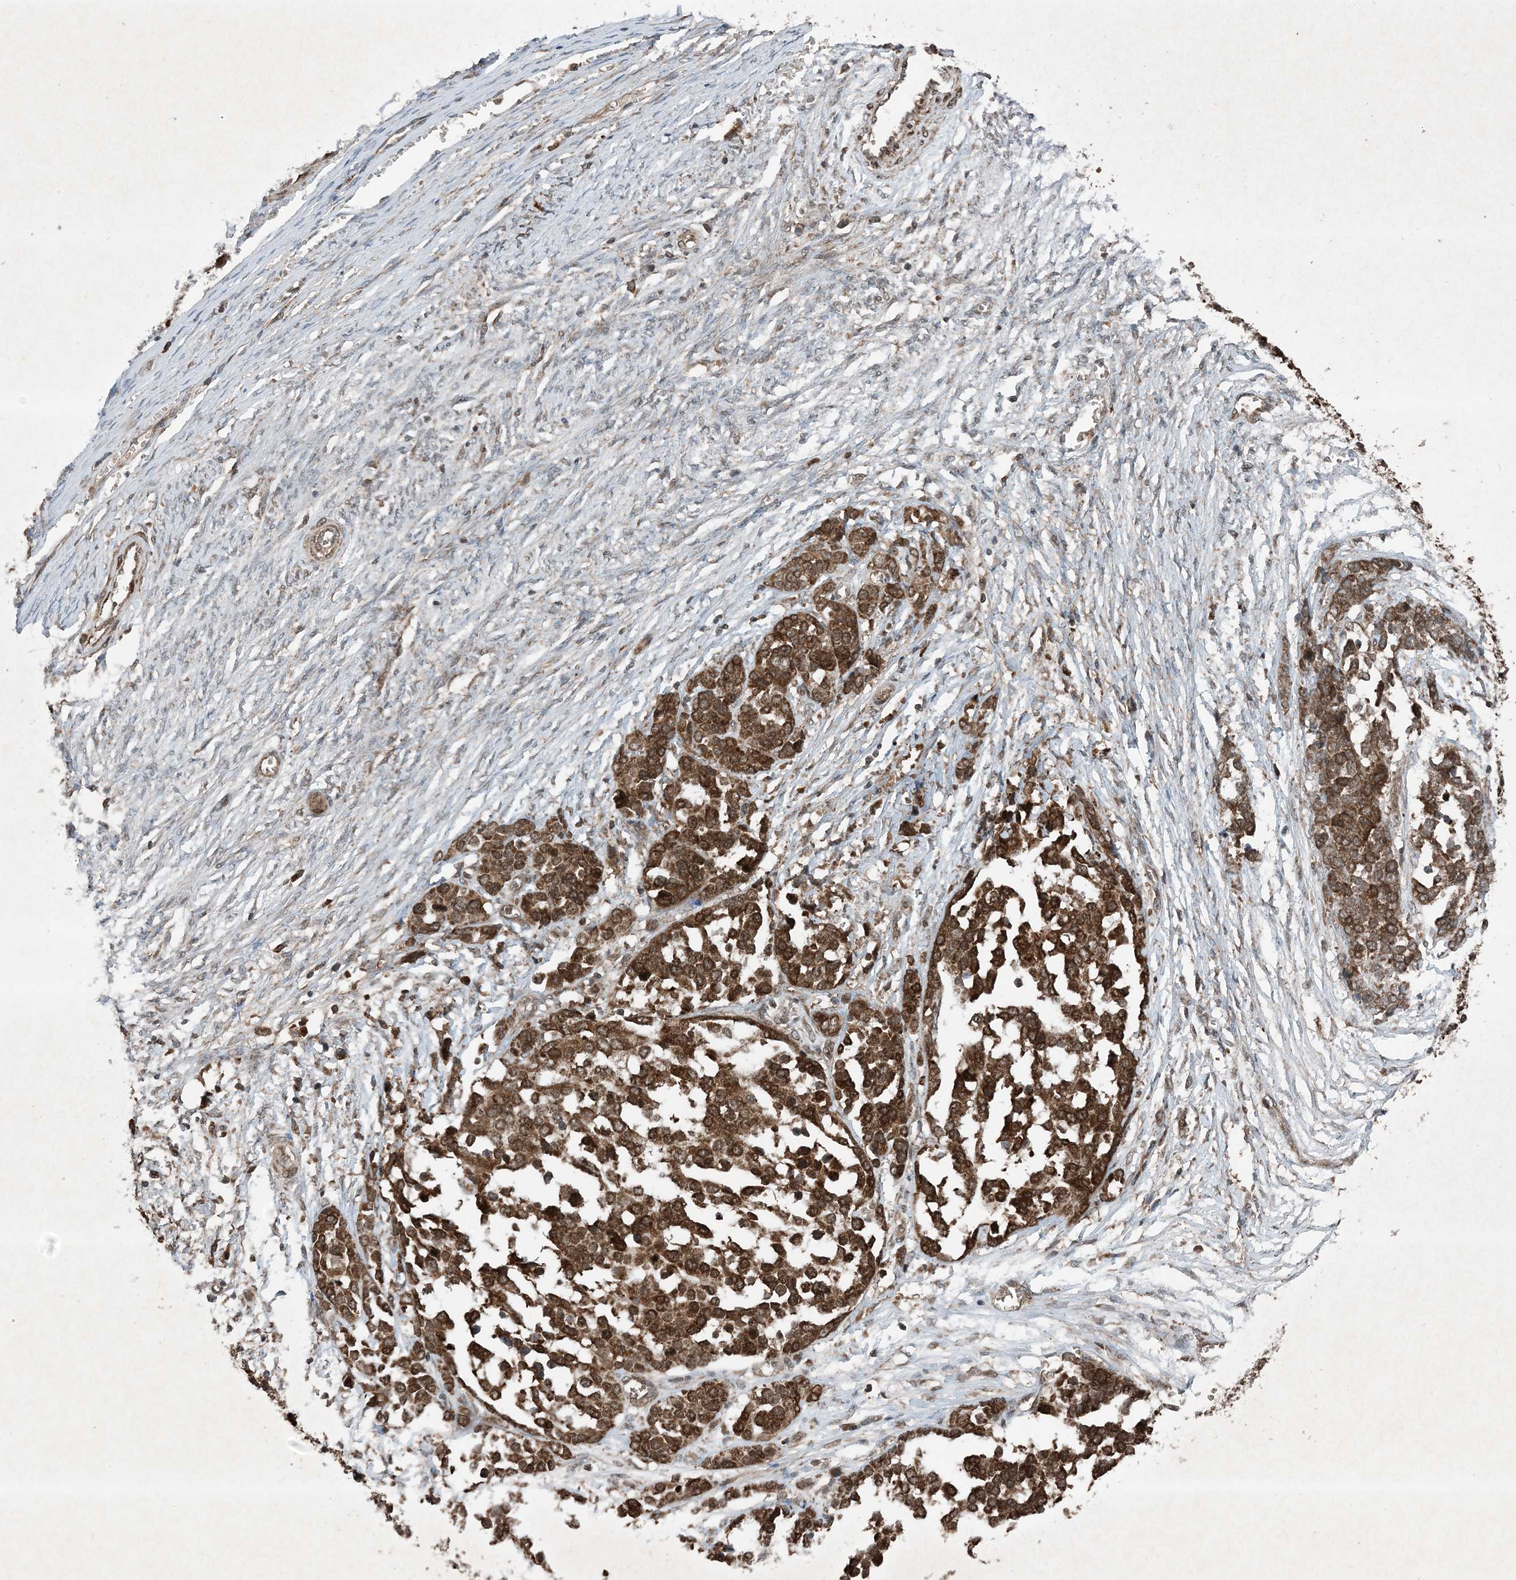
{"staining": {"intensity": "strong", "quantity": ">75%", "location": "cytoplasmic/membranous"}, "tissue": "ovarian cancer", "cell_type": "Tumor cells", "image_type": "cancer", "snomed": [{"axis": "morphology", "description": "Cystadenocarcinoma, serous, NOS"}, {"axis": "topography", "description": "Ovary"}], "caption": "Ovarian serous cystadenocarcinoma was stained to show a protein in brown. There is high levels of strong cytoplasmic/membranous positivity in about >75% of tumor cells.", "gene": "GNG5", "patient": {"sex": "female", "age": 44}}